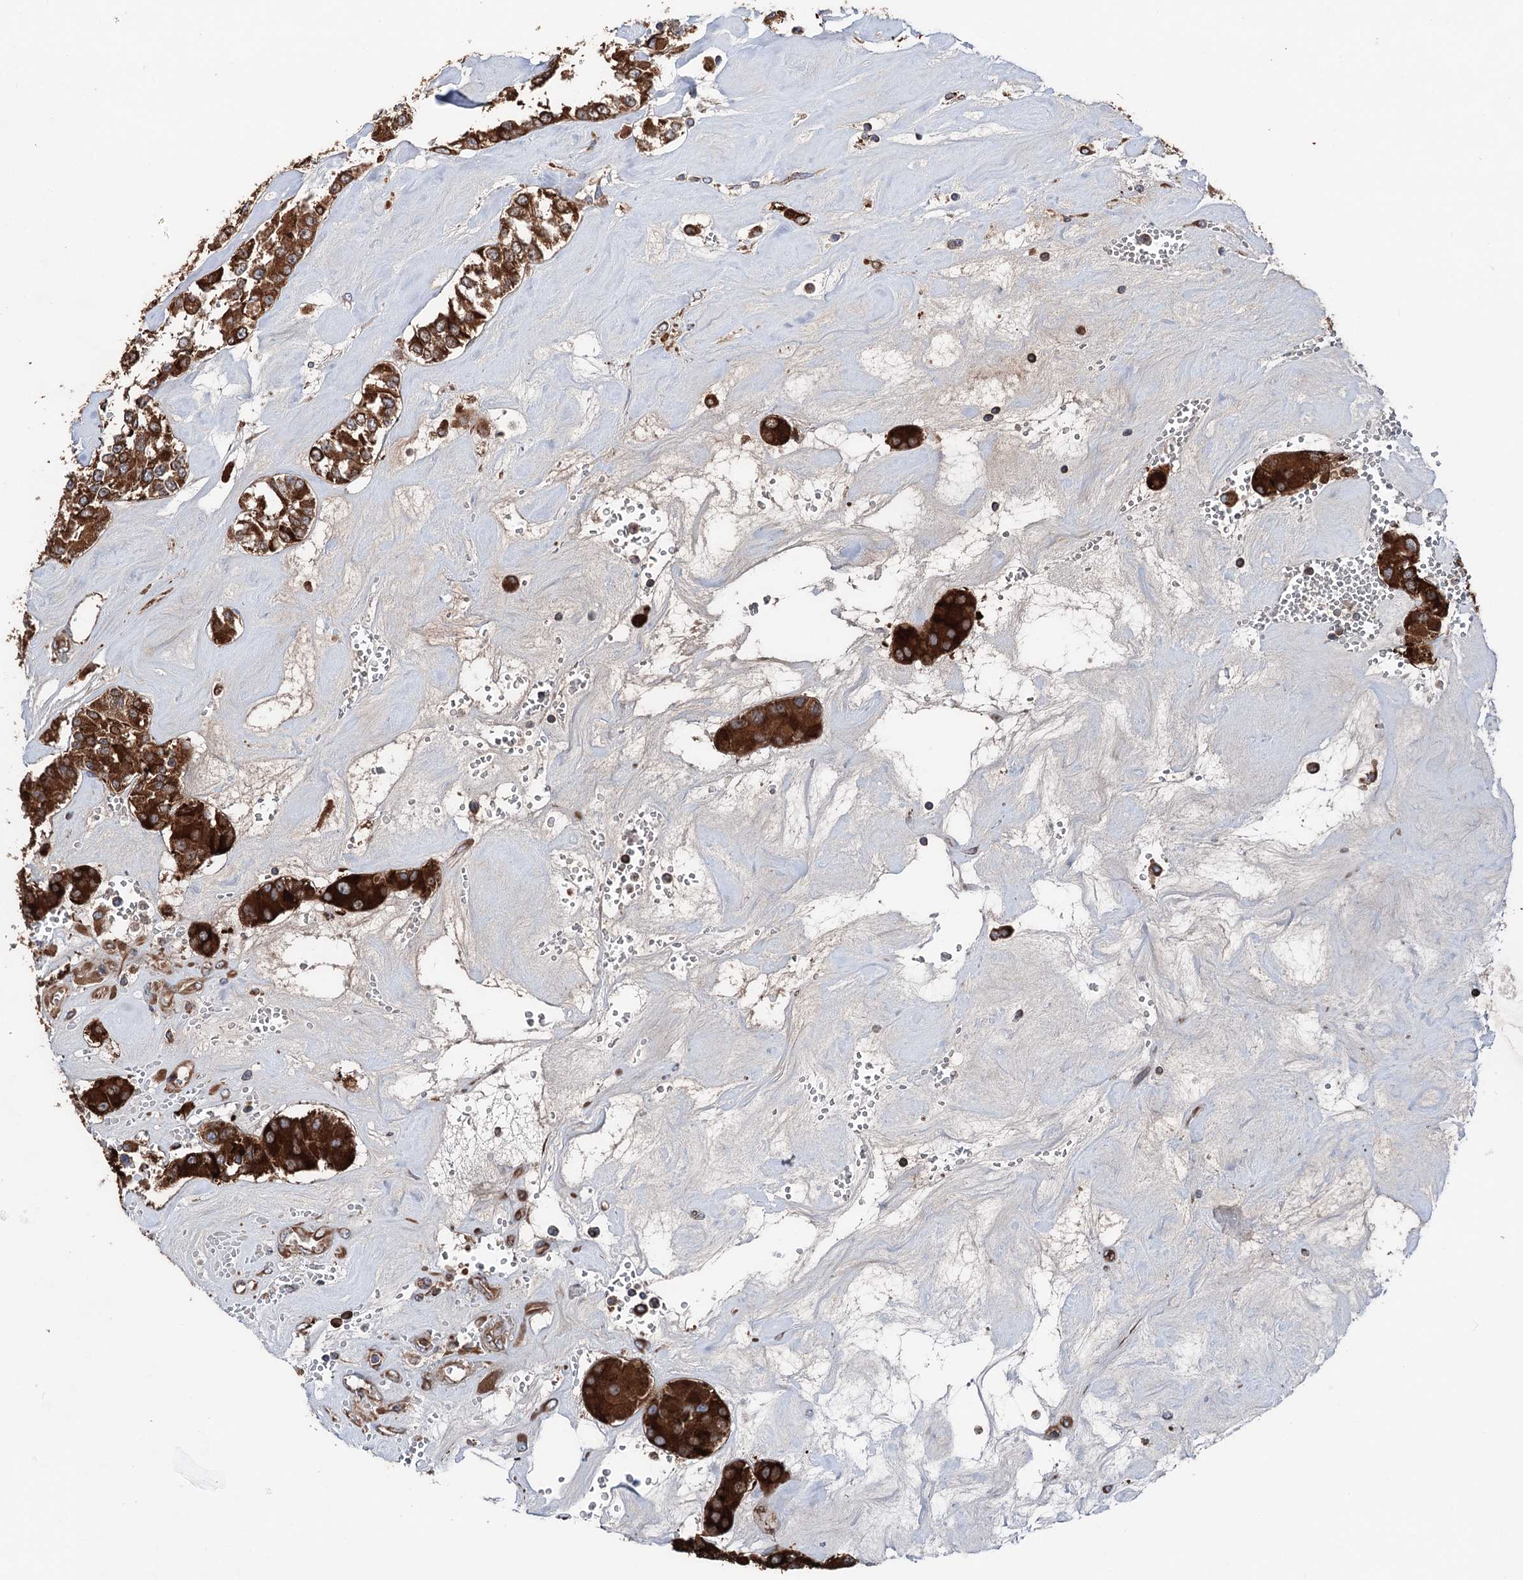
{"staining": {"intensity": "strong", "quantity": ">75%", "location": "cytoplasmic/membranous"}, "tissue": "carcinoid", "cell_type": "Tumor cells", "image_type": "cancer", "snomed": [{"axis": "morphology", "description": "Carcinoid, malignant, NOS"}, {"axis": "topography", "description": "Pancreas"}], "caption": "A brown stain labels strong cytoplasmic/membranous staining of a protein in carcinoid tumor cells.", "gene": "ERP29", "patient": {"sex": "male", "age": 41}}